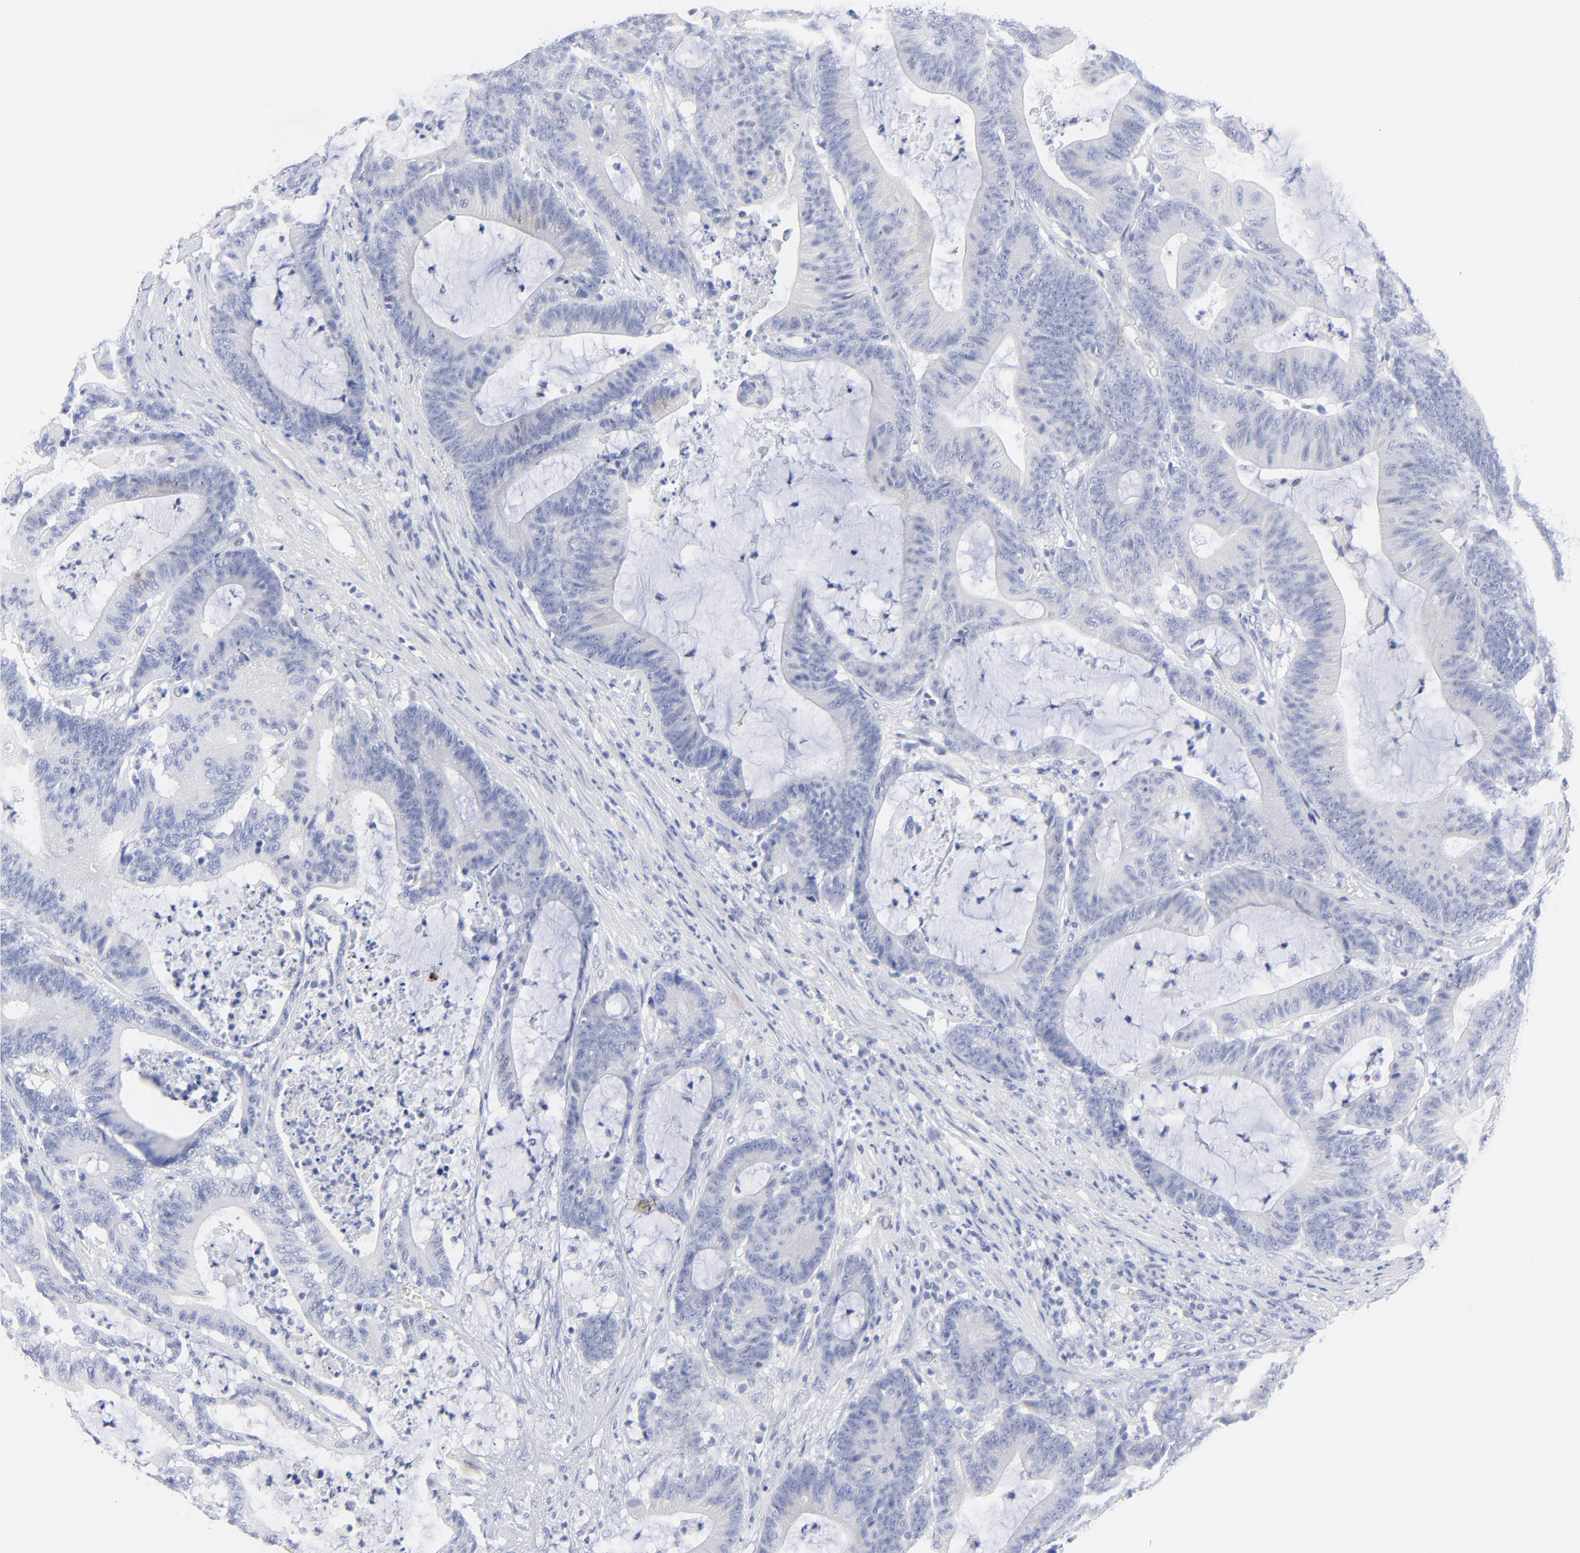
{"staining": {"intensity": "negative", "quantity": "none", "location": "none"}, "tissue": "colorectal cancer", "cell_type": "Tumor cells", "image_type": "cancer", "snomed": [{"axis": "morphology", "description": "Adenocarcinoma, NOS"}, {"axis": "topography", "description": "Colon"}], "caption": "Immunohistochemistry (IHC) micrograph of neoplastic tissue: human colorectal adenocarcinoma stained with DAB (3,3'-diaminobenzidine) shows no significant protein positivity in tumor cells.", "gene": "PSD3", "patient": {"sex": "female", "age": 84}}